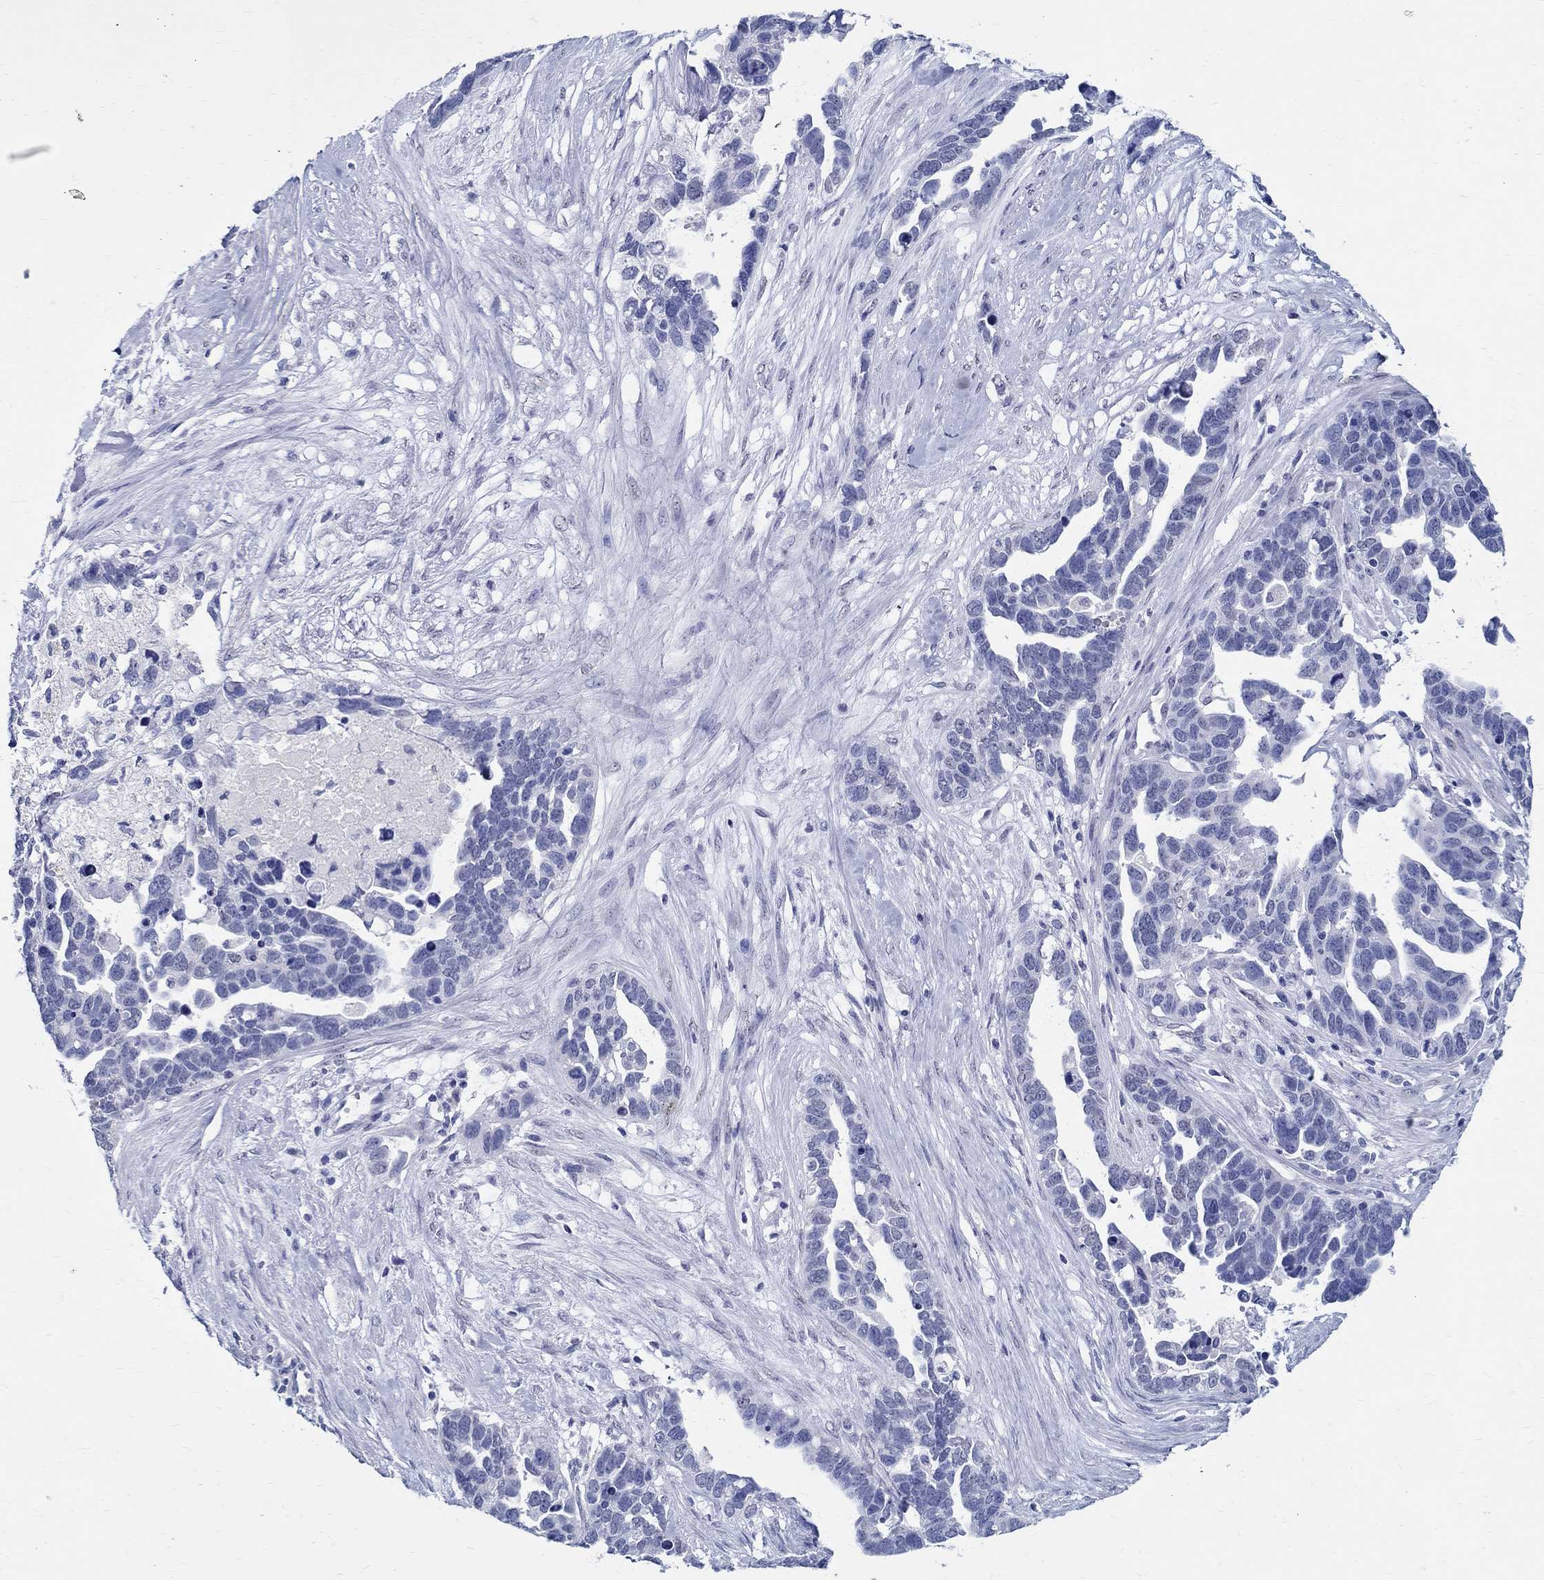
{"staining": {"intensity": "negative", "quantity": "none", "location": "none"}, "tissue": "ovarian cancer", "cell_type": "Tumor cells", "image_type": "cancer", "snomed": [{"axis": "morphology", "description": "Cystadenocarcinoma, serous, NOS"}, {"axis": "topography", "description": "Ovary"}], "caption": "Micrograph shows no significant protein positivity in tumor cells of ovarian cancer (serous cystadenocarcinoma).", "gene": "TSPAN16", "patient": {"sex": "female", "age": 54}}